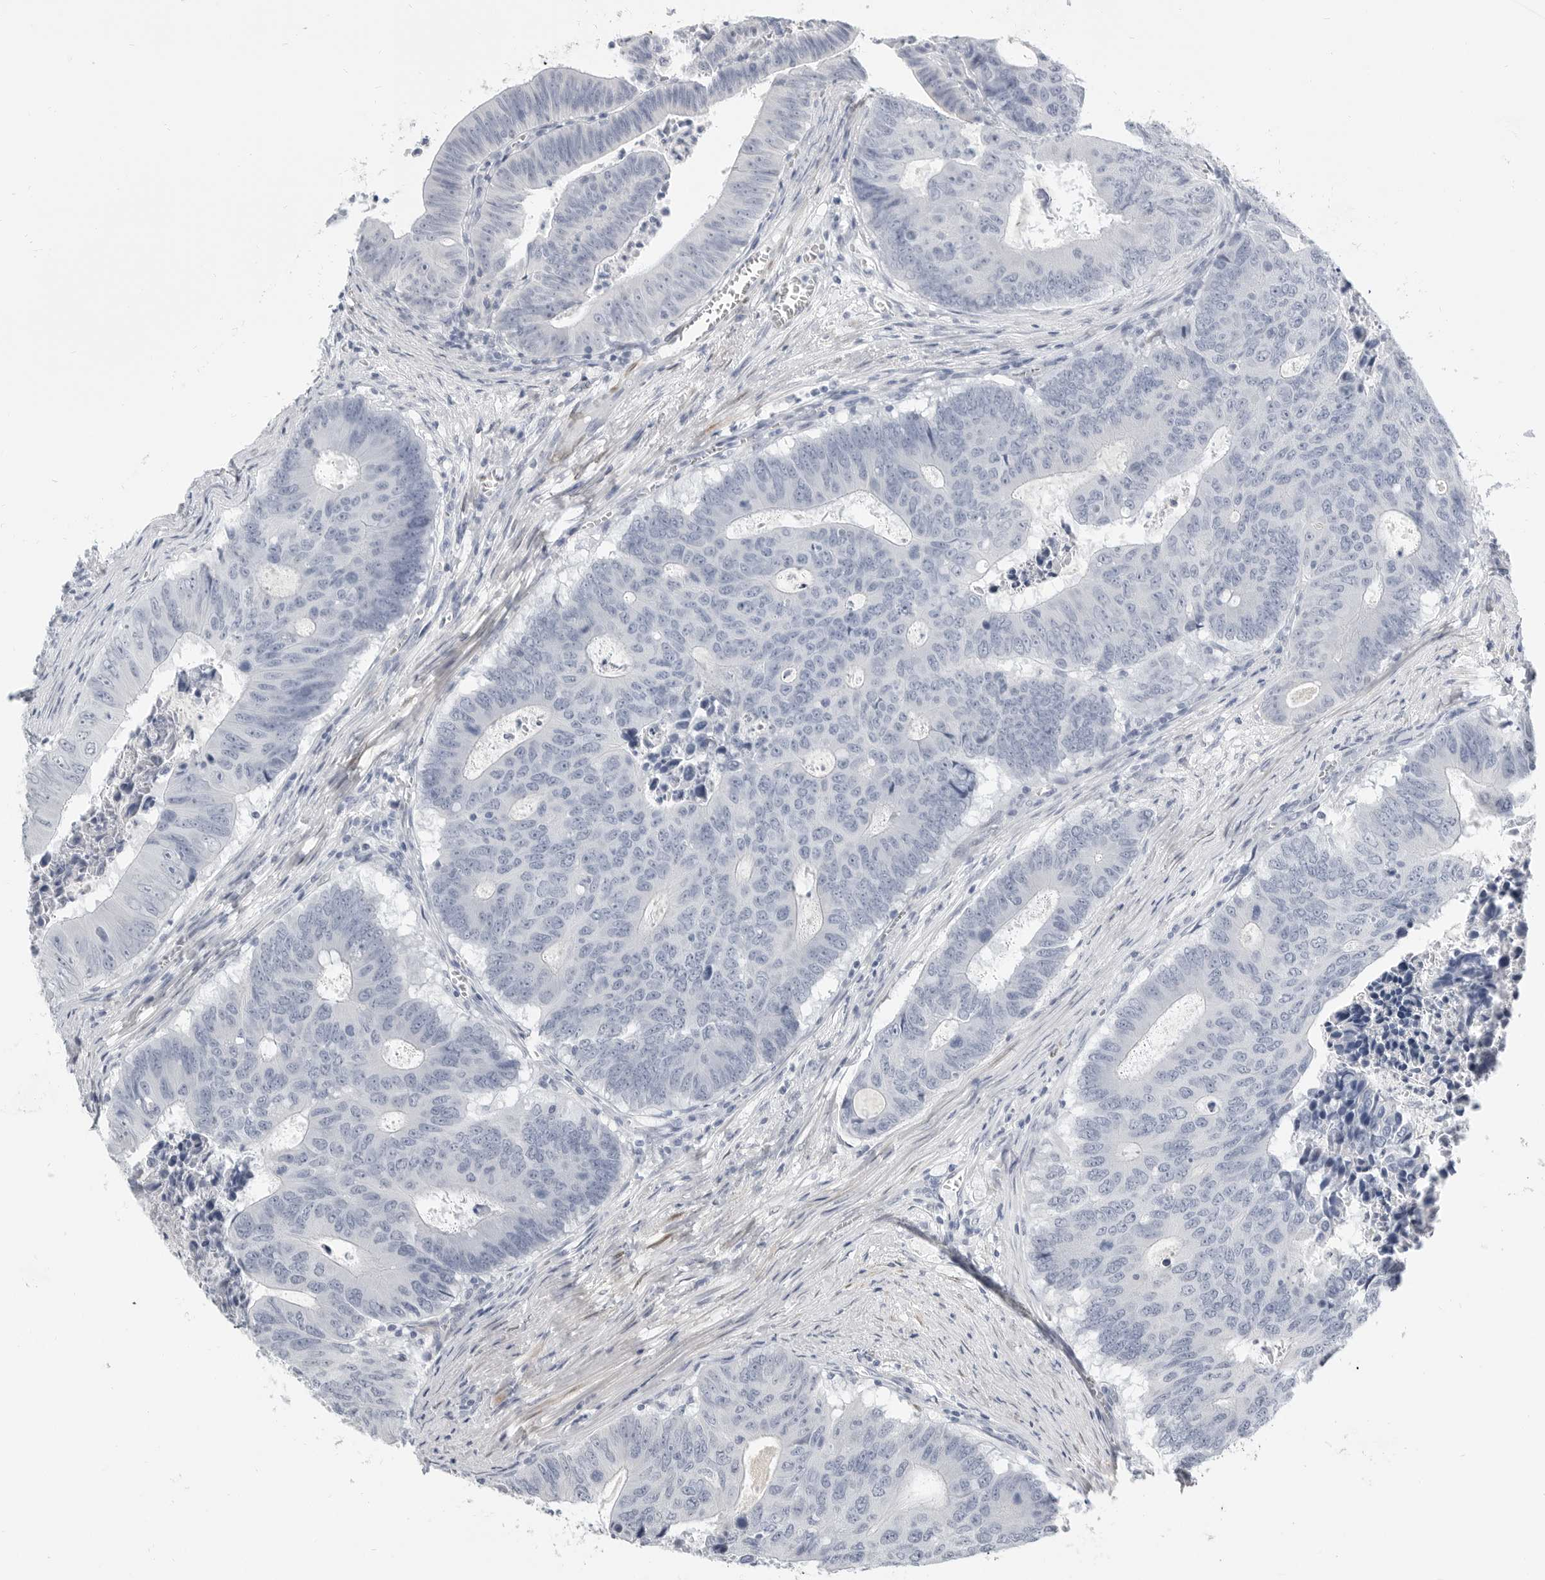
{"staining": {"intensity": "negative", "quantity": "none", "location": "none"}, "tissue": "colorectal cancer", "cell_type": "Tumor cells", "image_type": "cancer", "snomed": [{"axis": "morphology", "description": "Adenocarcinoma, NOS"}, {"axis": "topography", "description": "Colon"}], "caption": "Immunohistochemistry histopathology image of neoplastic tissue: adenocarcinoma (colorectal) stained with DAB shows no significant protein staining in tumor cells. (Immunohistochemistry, brightfield microscopy, high magnification).", "gene": "PLN", "patient": {"sex": "male", "age": 87}}